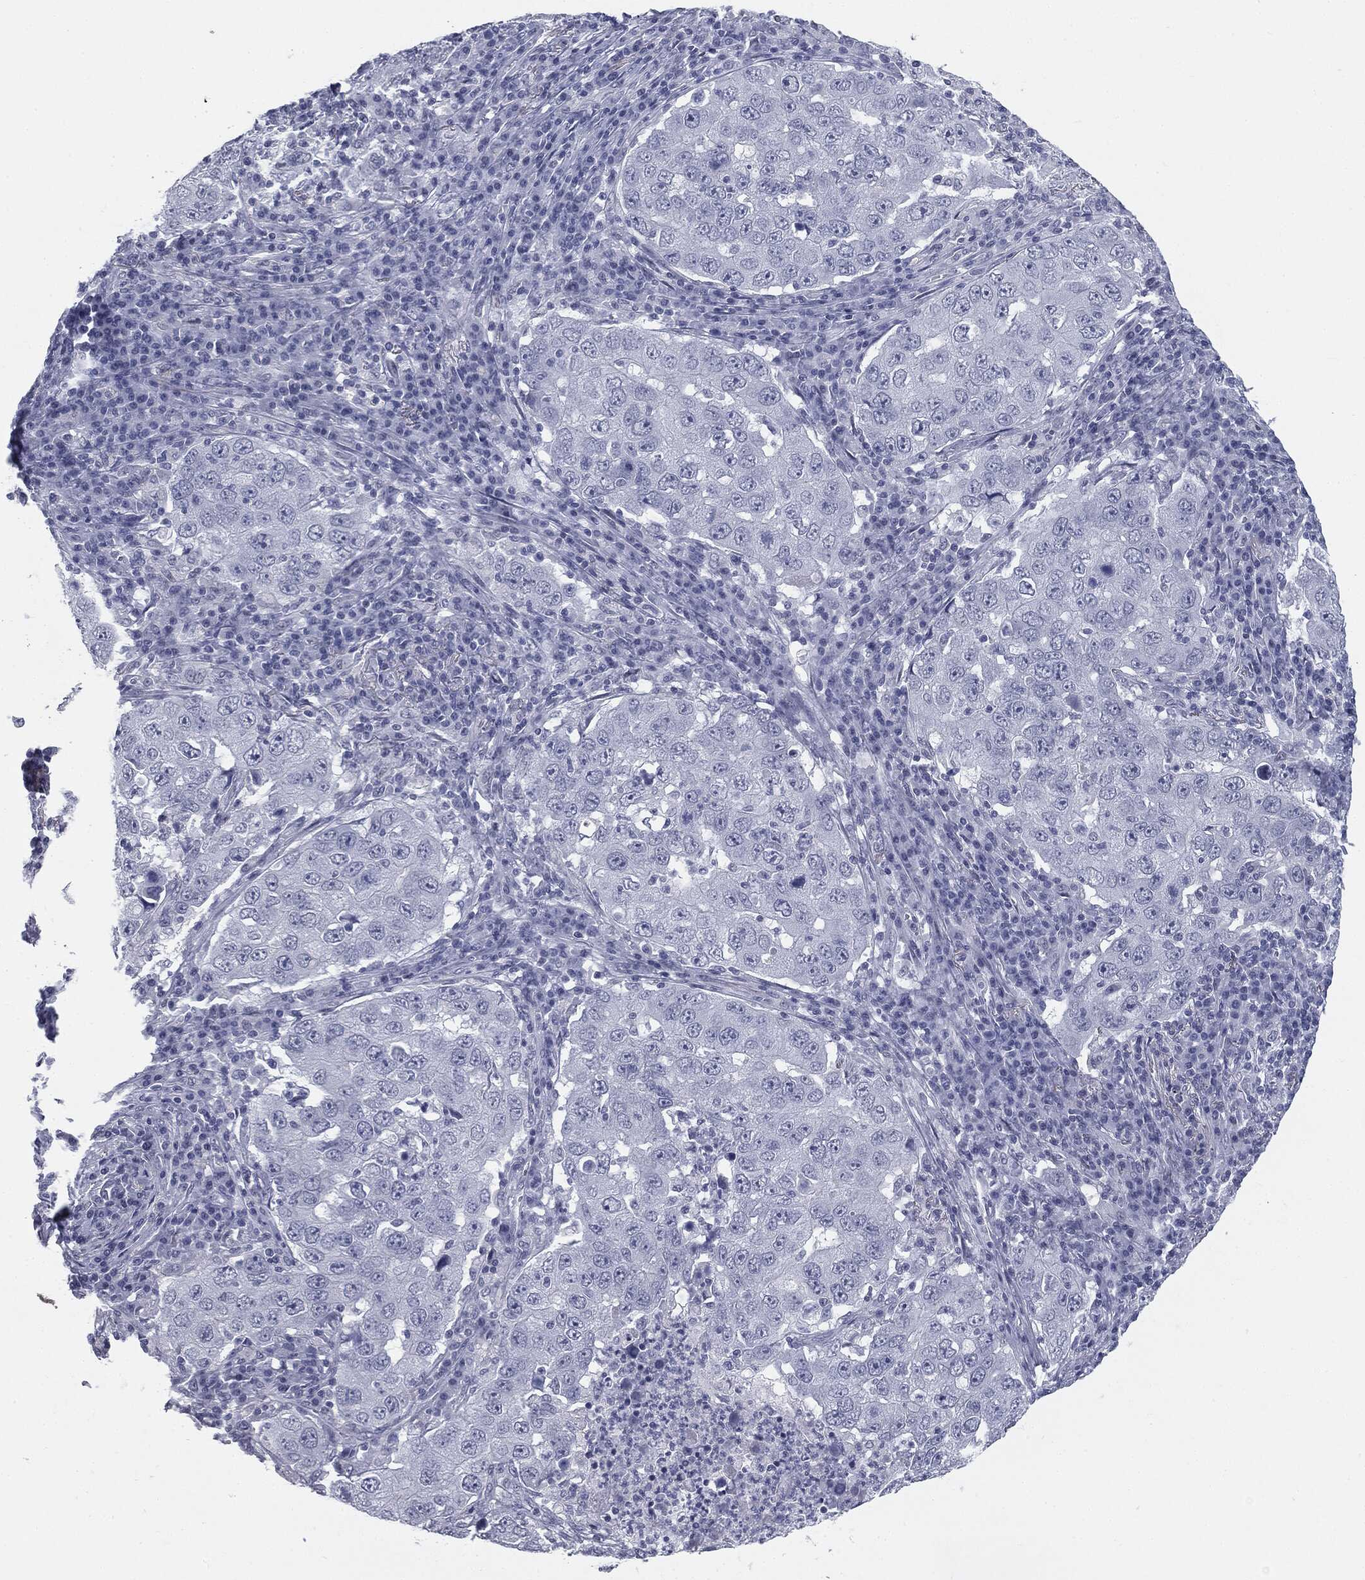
{"staining": {"intensity": "negative", "quantity": "none", "location": "none"}, "tissue": "lung cancer", "cell_type": "Tumor cells", "image_type": "cancer", "snomed": [{"axis": "morphology", "description": "Adenocarcinoma, NOS"}, {"axis": "topography", "description": "Lung"}], "caption": "There is no significant staining in tumor cells of adenocarcinoma (lung).", "gene": "TPO", "patient": {"sex": "male", "age": 73}}